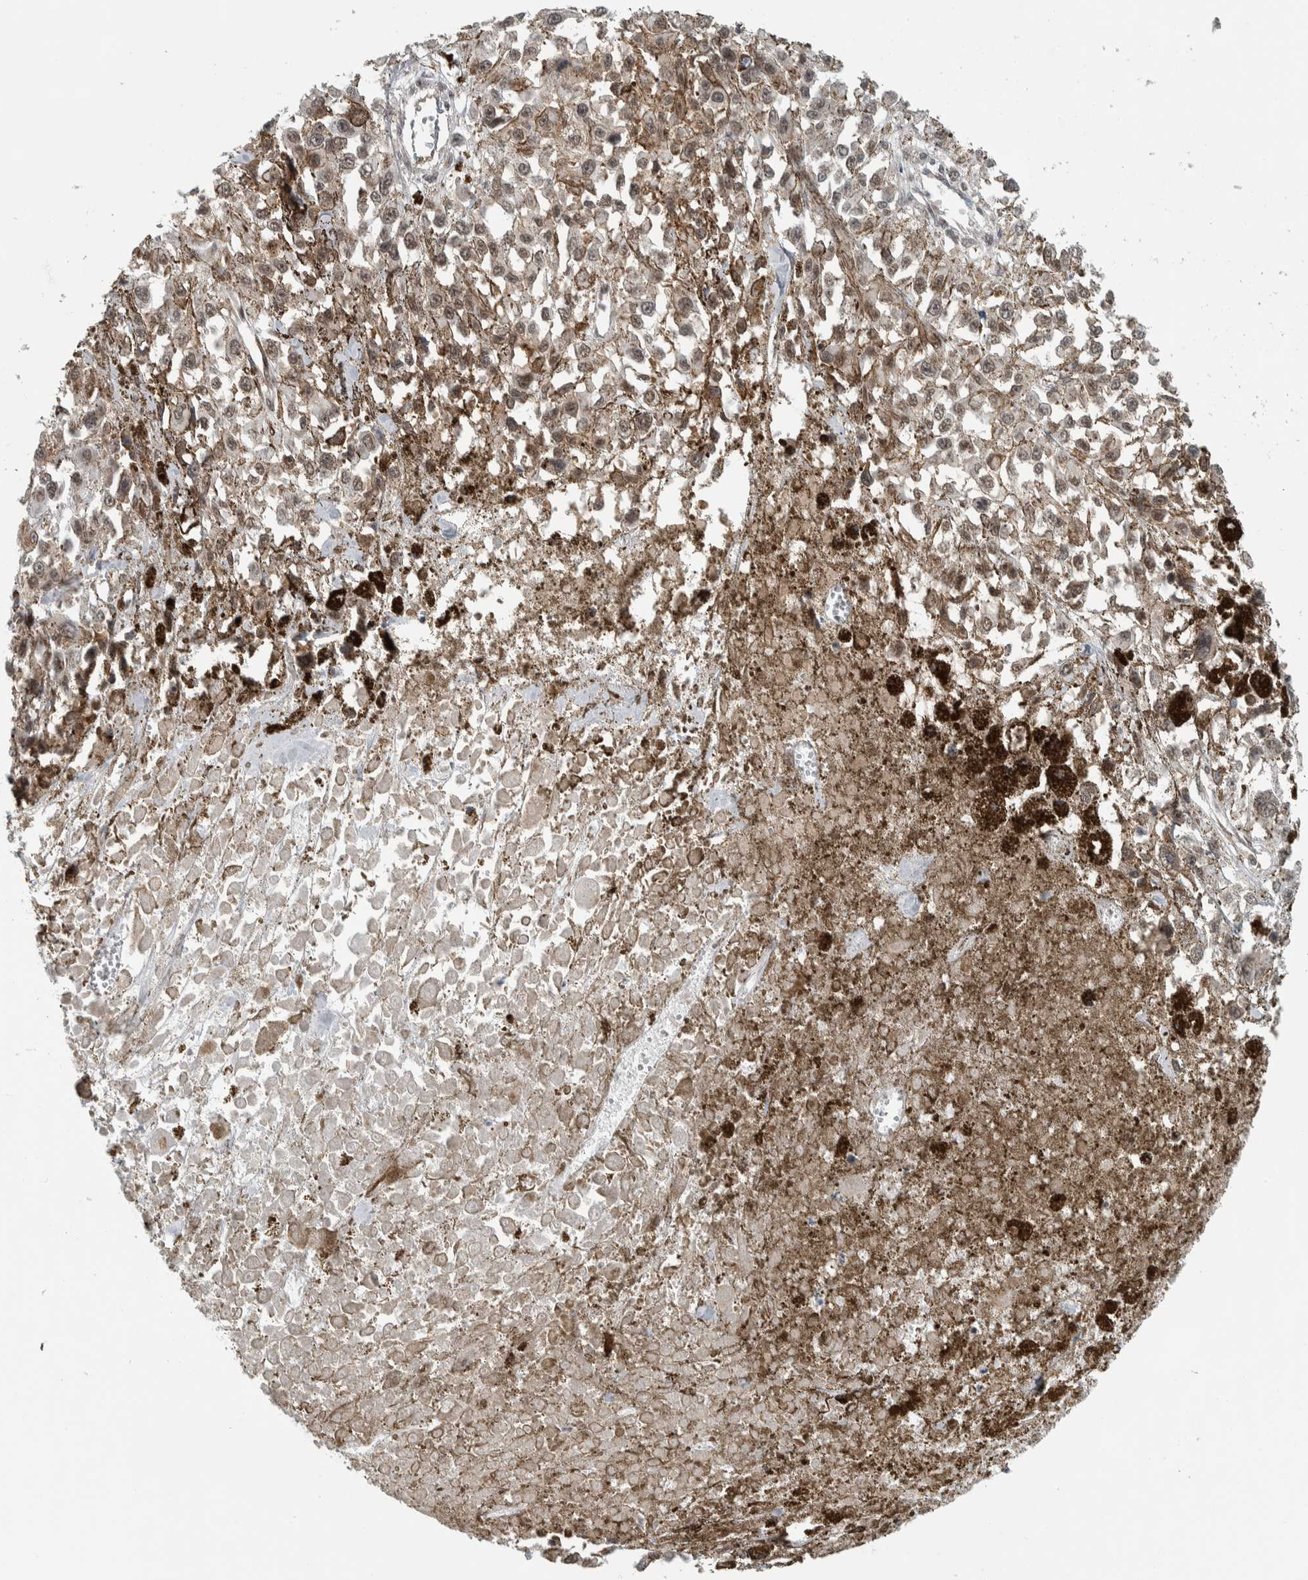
{"staining": {"intensity": "weak", "quantity": "25%-75%", "location": "cytoplasmic/membranous,nuclear"}, "tissue": "melanoma", "cell_type": "Tumor cells", "image_type": "cancer", "snomed": [{"axis": "morphology", "description": "Malignant melanoma, Metastatic site"}, {"axis": "topography", "description": "Lymph node"}], "caption": "High-magnification brightfield microscopy of melanoma stained with DAB (3,3'-diaminobenzidine) (brown) and counterstained with hematoxylin (blue). tumor cells exhibit weak cytoplasmic/membranous and nuclear expression is identified in about25%-75% of cells. The staining was performed using DAB (3,3'-diaminobenzidine) to visualize the protein expression in brown, while the nuclei were stained in blue with hematoxylin (Magnification: 20x).", "gene": "ZMYND8", "patient": {"sex": "male", "age": 59}}